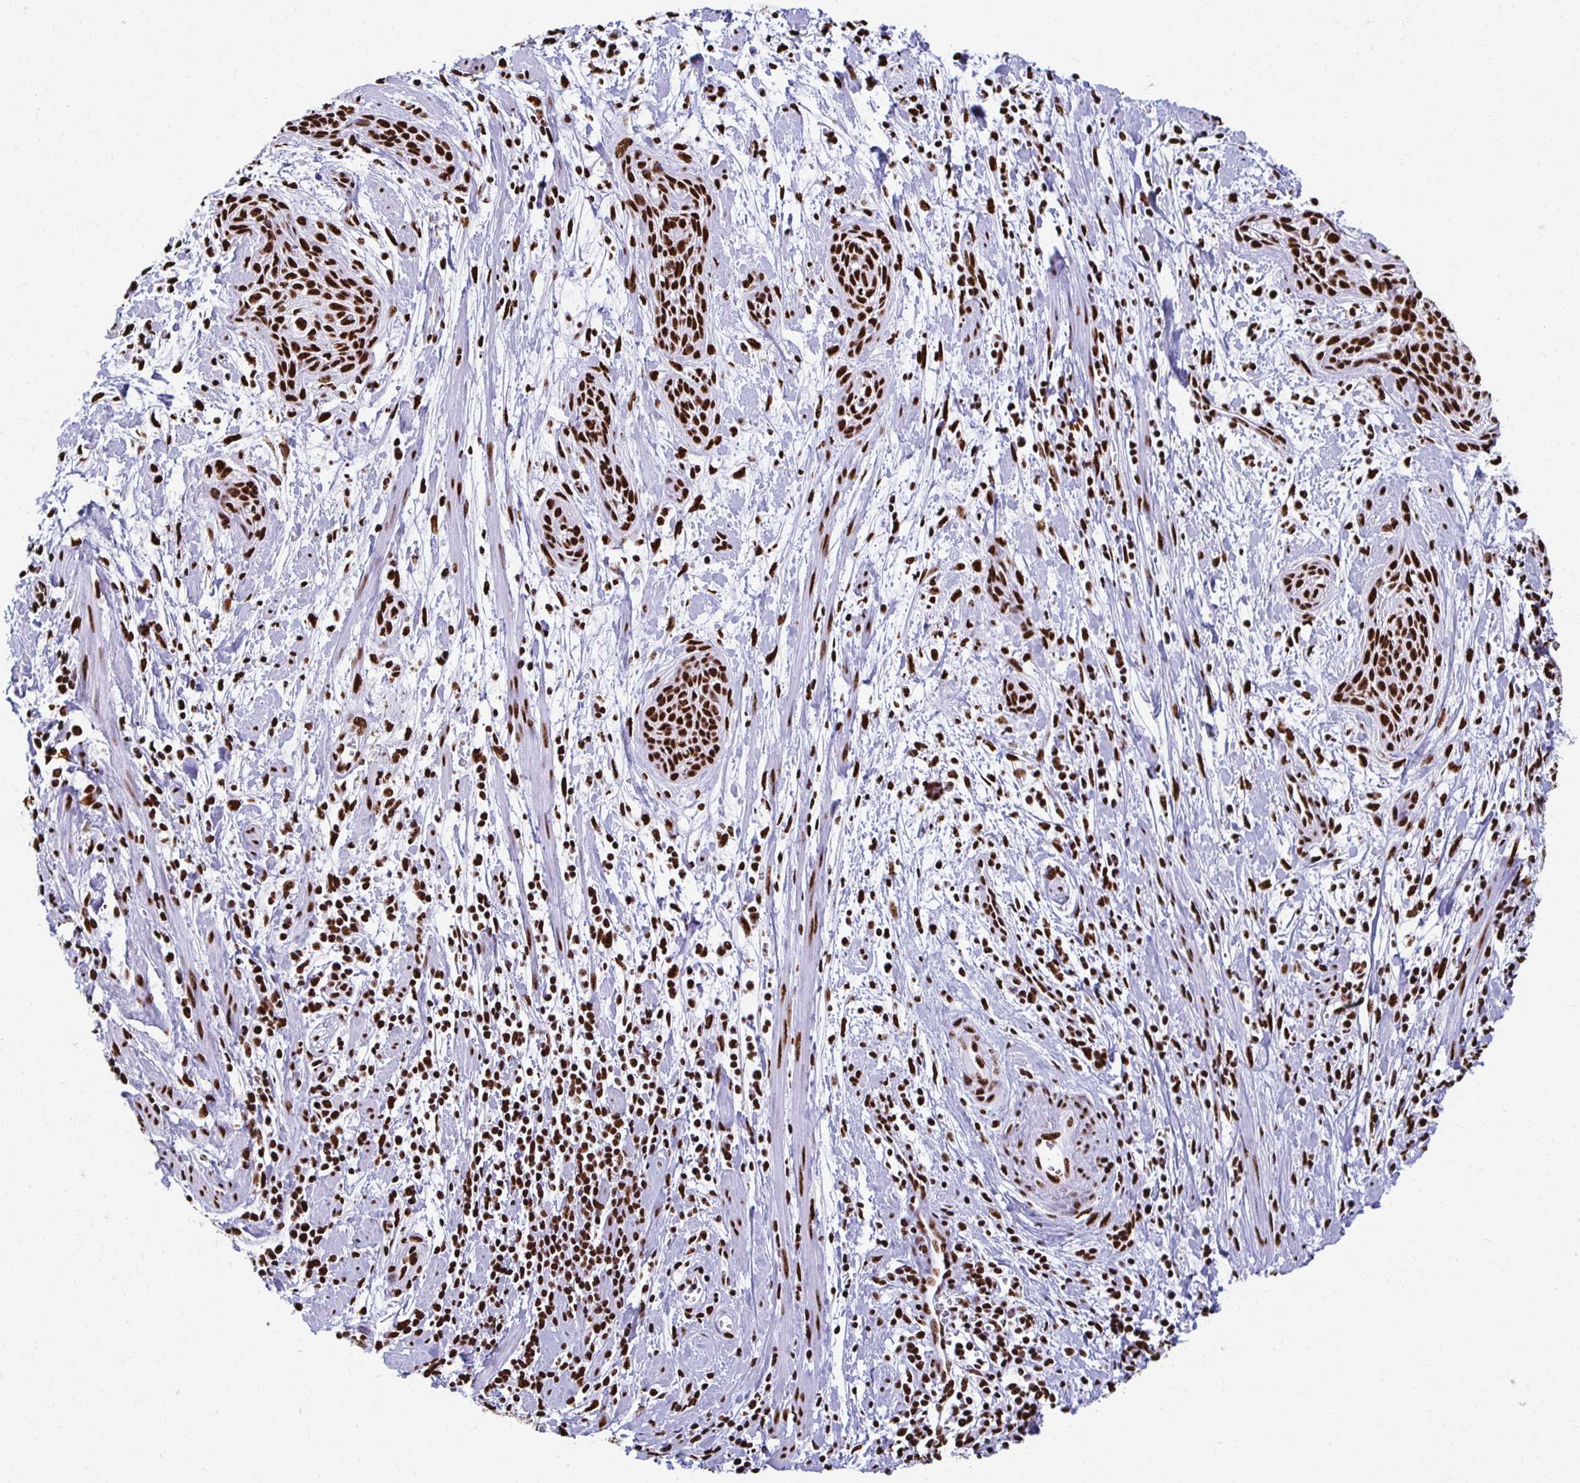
{"staining": {"intensity": "strong", "quantity": ">75%", "location": "nuclear"}, "tissue": "cervical cancer", "cell_type": "Tumor cells", "image_type": "cancer", "snomed": [{"axis": "morphology", "description": "Squamous cell carcinoma, NOS"}, {"axis": "topography", "description": "Cervix"}], "caption": "Cervical cancer (squamous cell carcinoma) was stained to show a protein in brown. There is high levels of strong nuclear positivity in approximately >75% of tumor cells. (brown staining indicates protein expression, while blue staining denotes nuclei).", "gene": "NONO", "patient": {"sex": "female", "age": 55}}